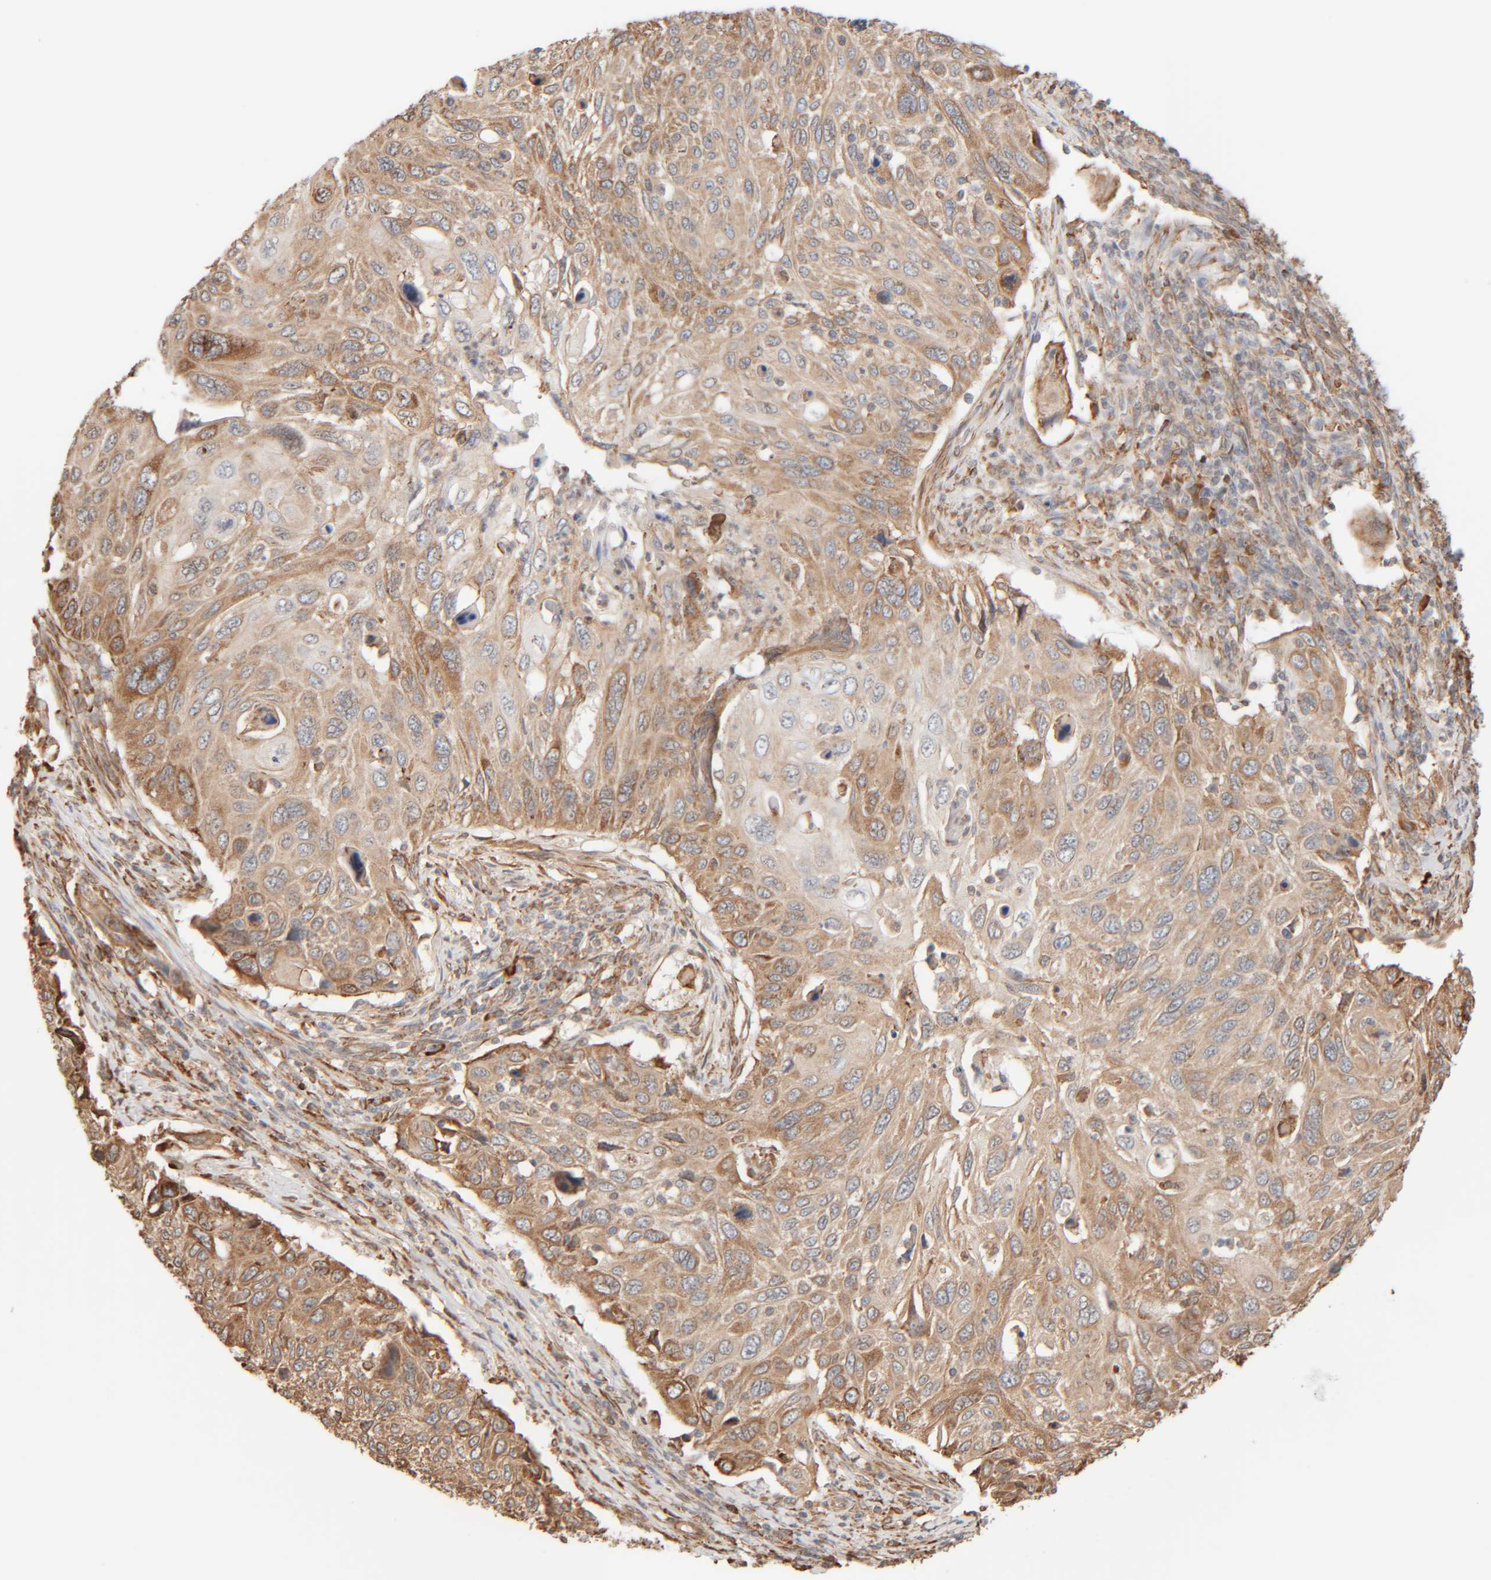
{"staining": {"intensity": "moderate", "quantity": ">75%", "location": "cytoplasmic/membranous"}, "tissue": "cervical cancer", "cell_type": "Tumor cells", "image_type": "cancer", "snomed": [{"axis": "morphology", "description": "Squamous cell carcinoma, NOS"}, {"axis": "topography", "description": "Cervix"}], "caption": "This histopathology image shows IHC staining of human cervical cancer (squamous cell carcinoma), with medium moderate cytoplasmic/membranous expression in about >75% of tumor cells.", "gene": "INTS1", "patient": {"sex": "female", "age": 70}}